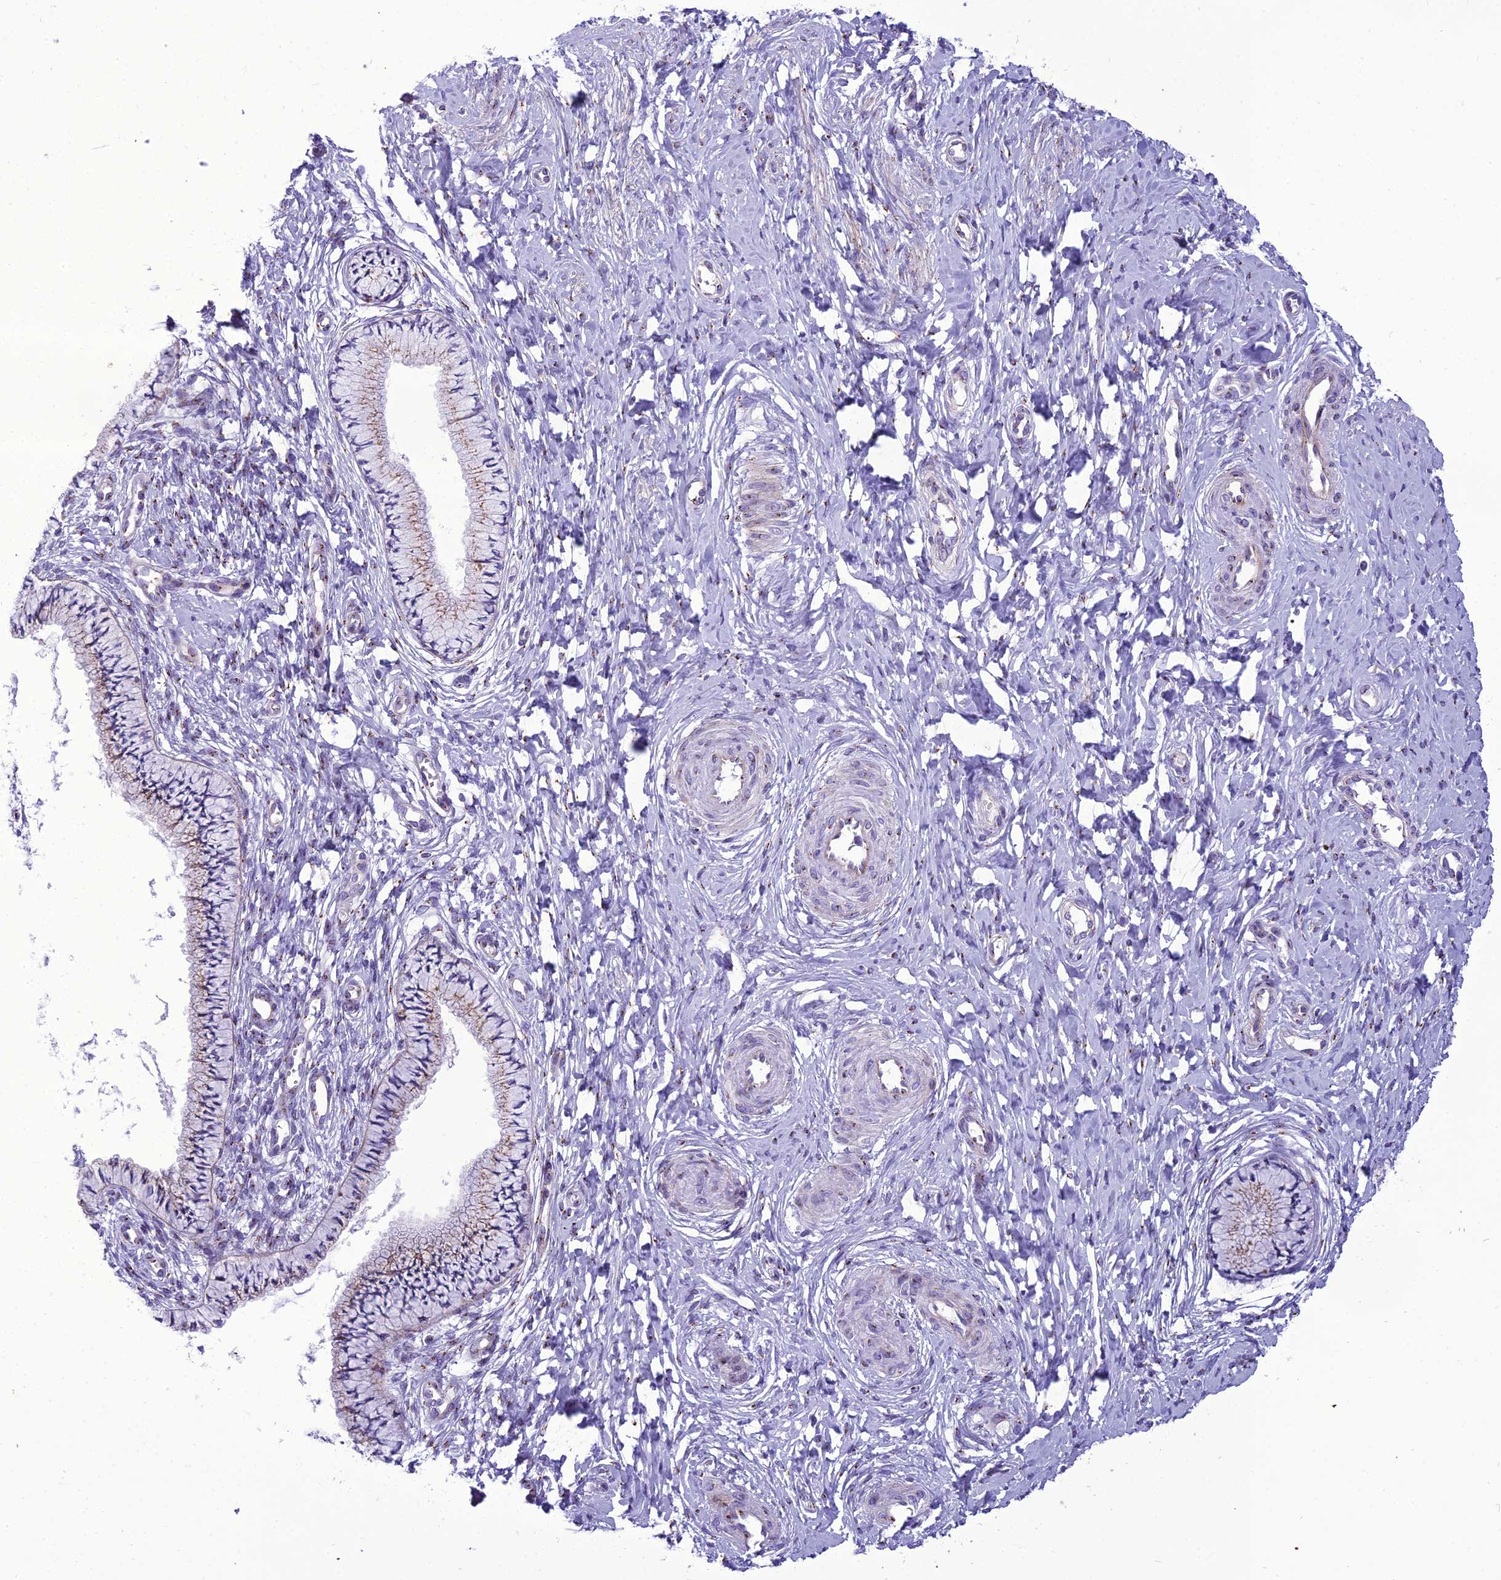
{"staining": {"intensity": "weak", "quantity": "25%-75%", "location": "cytoplasmic/membranous"}, "tissue": "cervix", "cell_type": "Glandular cells", "image_type": "normal", "snomed": [{"axis": "morphology", "description": "Normal tissue, NOS"}, {"axis": "topography", "description": "Cervix"}], "caption": "High-magnification brightfield microscopy of unremarkable cervix stained with DAB (brown) and counterstained with hematoxylin (blue). glandular cells exhibit weak cytoplasmic/membranous expression is identified in about25%-75% of cells. (DAB IHC, brown staining for protein, blue staining for nuclei).", "gene": "GOLM2", "patient": {"sex": "female", "age": 36}}